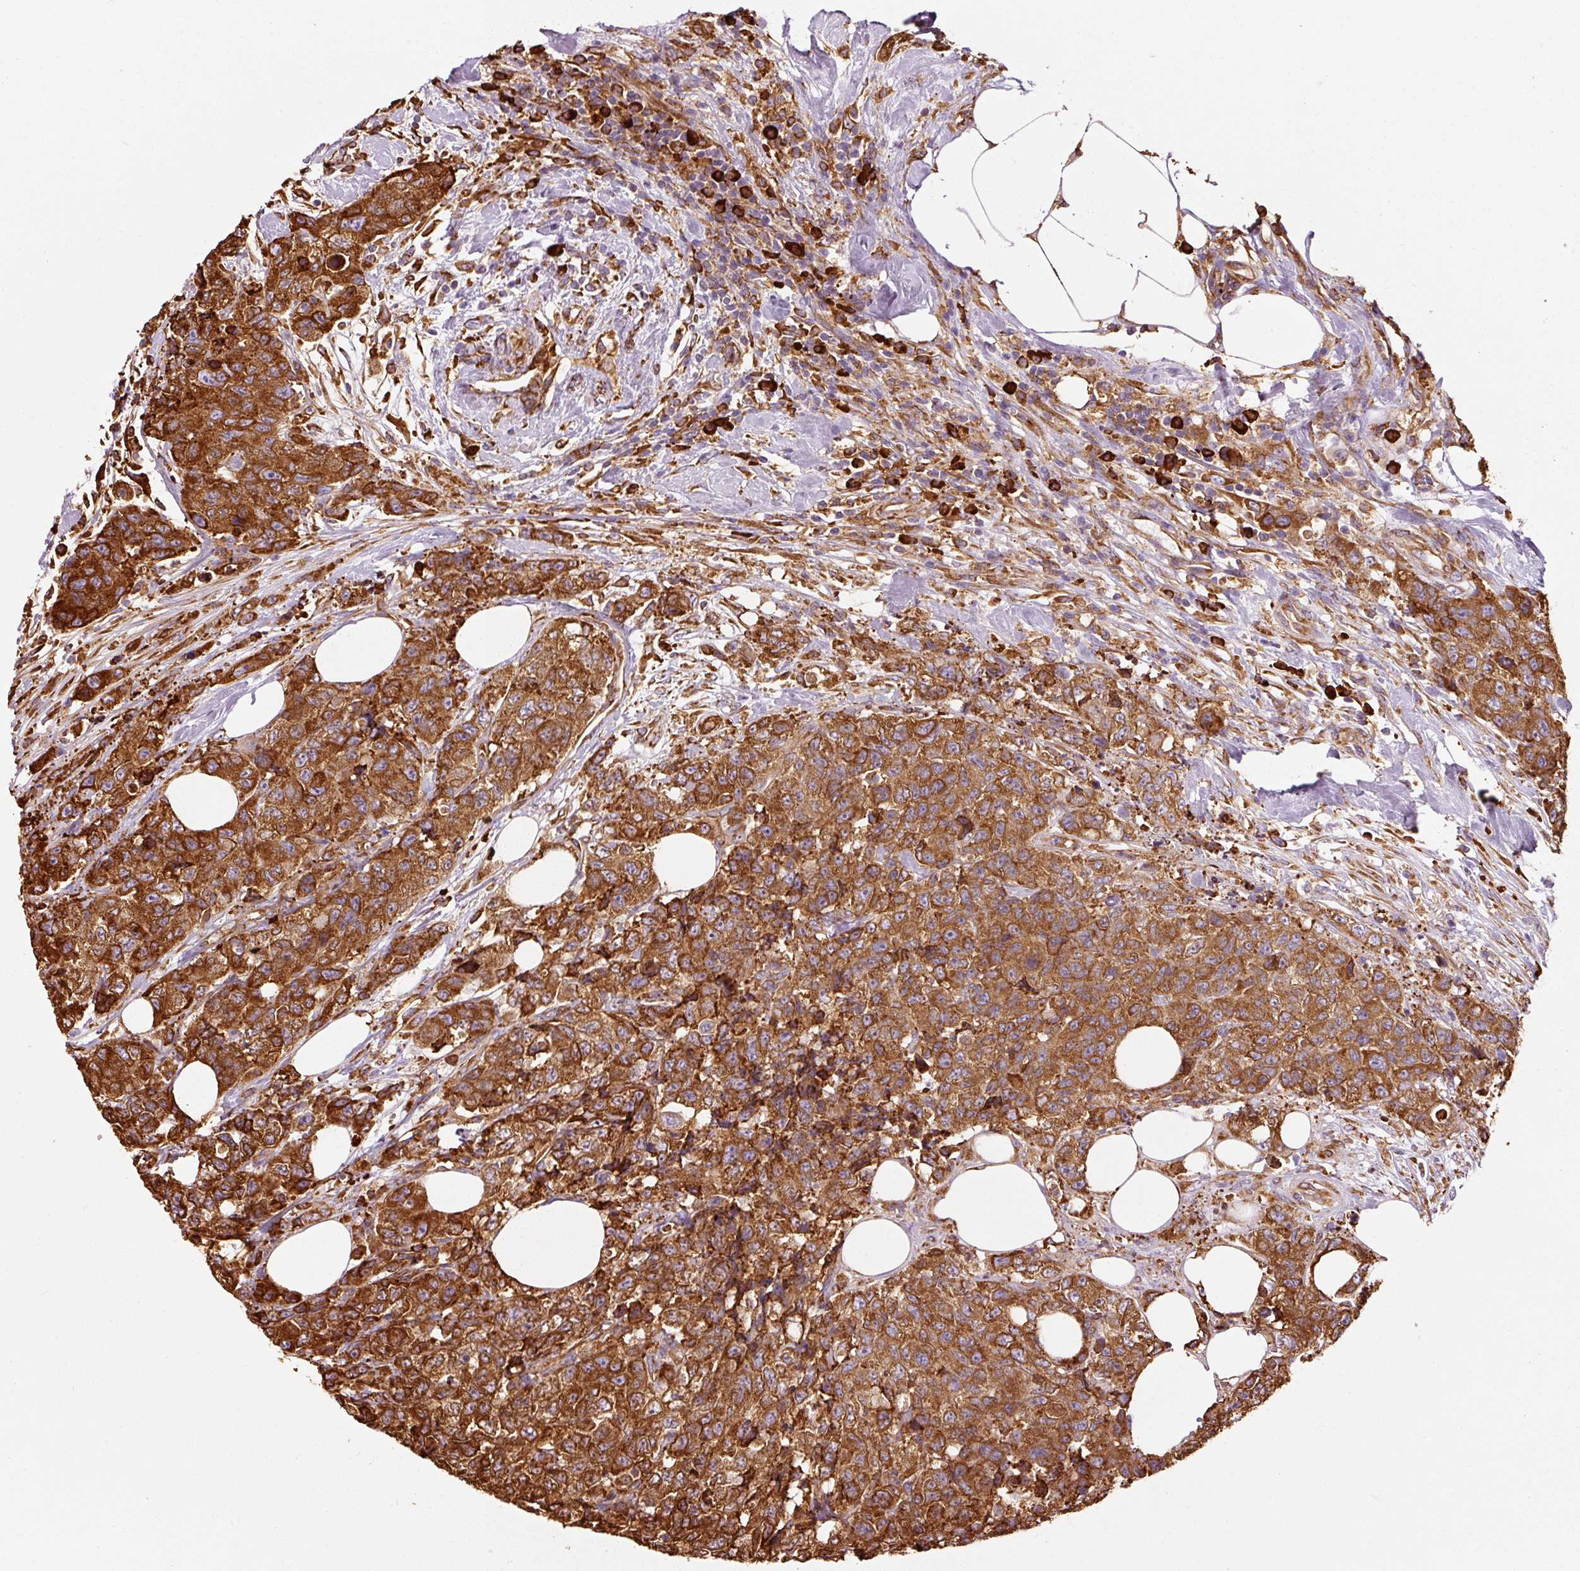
{"staining": {"intensity": "strong", "quantity": ">75%", "location": "cytoplasmic/membranous"}, "tissue": "urothelial cancer", "cell_type": "Tumor cells", "image_type": "cancer", "snomed": [{"axis": "morphology", "description": "Urothelial carcinoma, High grade"}, {"axis": "topography", "description": "Urinary bladder"}], "caption": "Urothelial cancer stained with a protein marker shows strong staining in tumor cells.", "gene": "KLC1", "patient": {"sex": "female", "age": 78}}